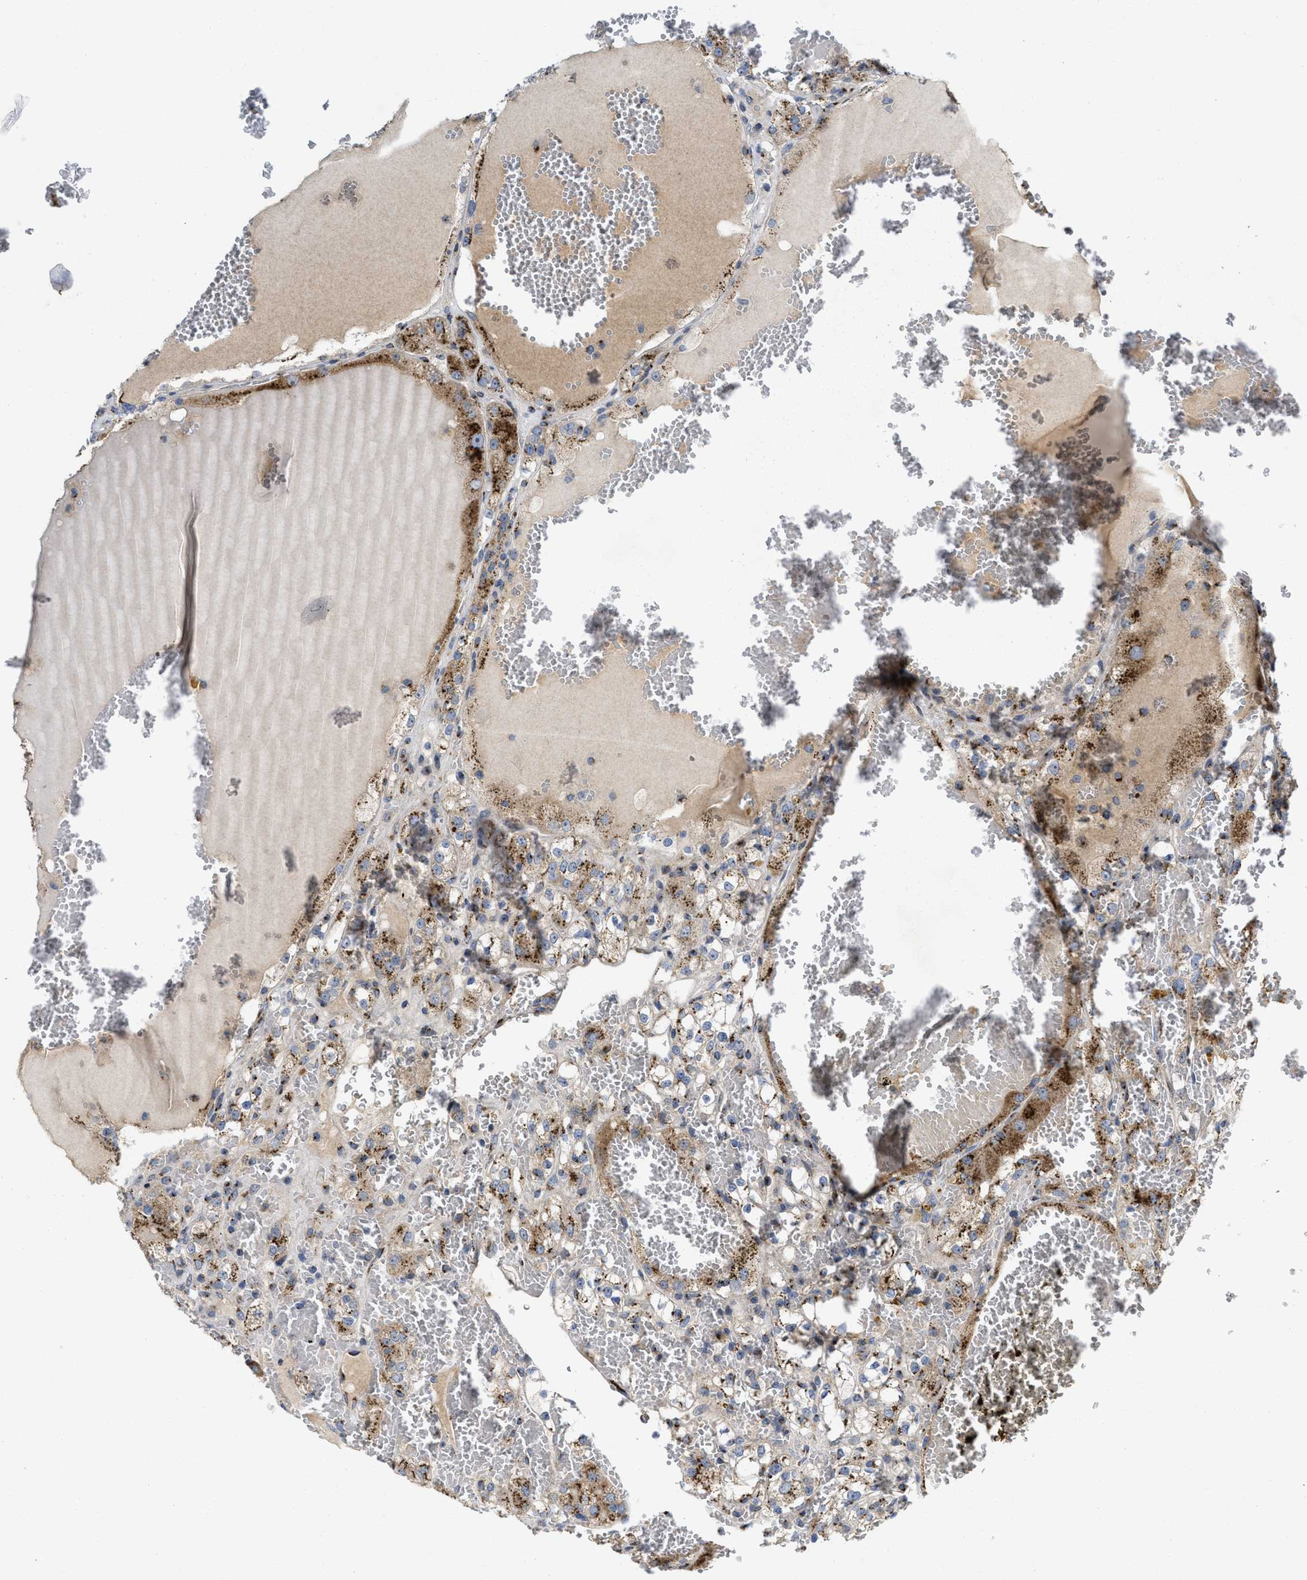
{"staining": {"intensity": "moderate", "quantity": ">75%", "location": "cytoplasmic/membranous"}, "tissue": "renal cancer", "cell_type": "Tumor cells", "image_type": "cancer", "snomed": [{"axis": "morphology", "description": "Normal tissue, NOS"}, {"axis": "morphology", "description": "Adenocarcinoma, NOS"}, {"axis": "topography", "description": "Kidney"}], "caption": "About >75% of tumor cells in human renal cancer (adenocarcinoma) demonstrate moderate cytoplasmic/membranous protein positivity as visualized by brown immunohistochemical staining.", "gene": "ZNF70", "patient": {"sex": "male", "age": 61}}